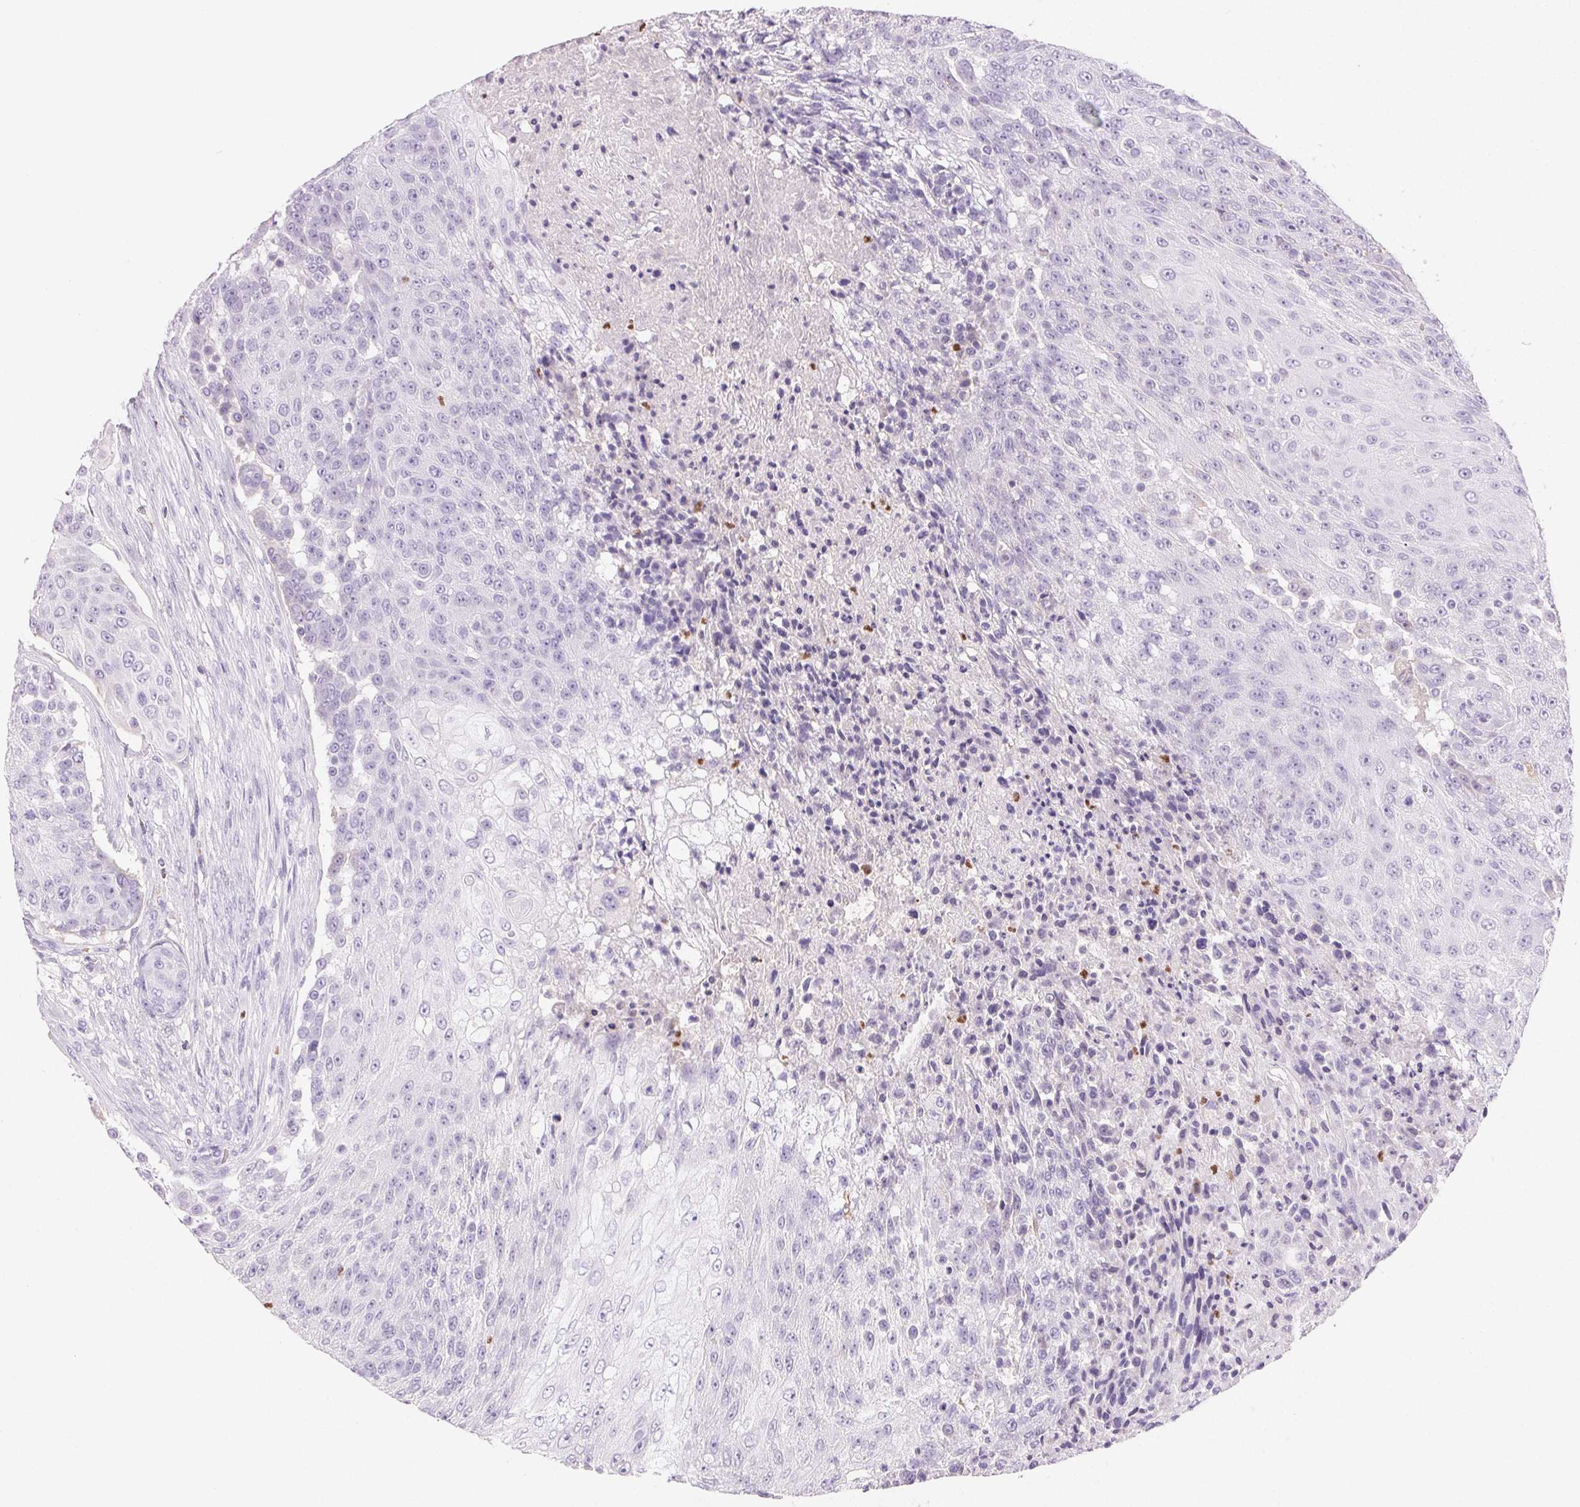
{"staining": {"intensity": "negative", "quantity": "none", "location": "none"}, "tissue": "urothelial cancer", "cell_type": "Tumor cells", "image_type": "cancer", "snomed": [{"axis": "morphology", "description": "Urothelial carcinoma, High grade"}, {"axis": "topography", "description": "Urinary bladder"}], "caption": "High-grade urothelial carcinoma was stained to show a protein in brown. There is no significant positivity in tumor cells.", "gene": "PADI4", "patient": {"sex": "female", "age": 63}}